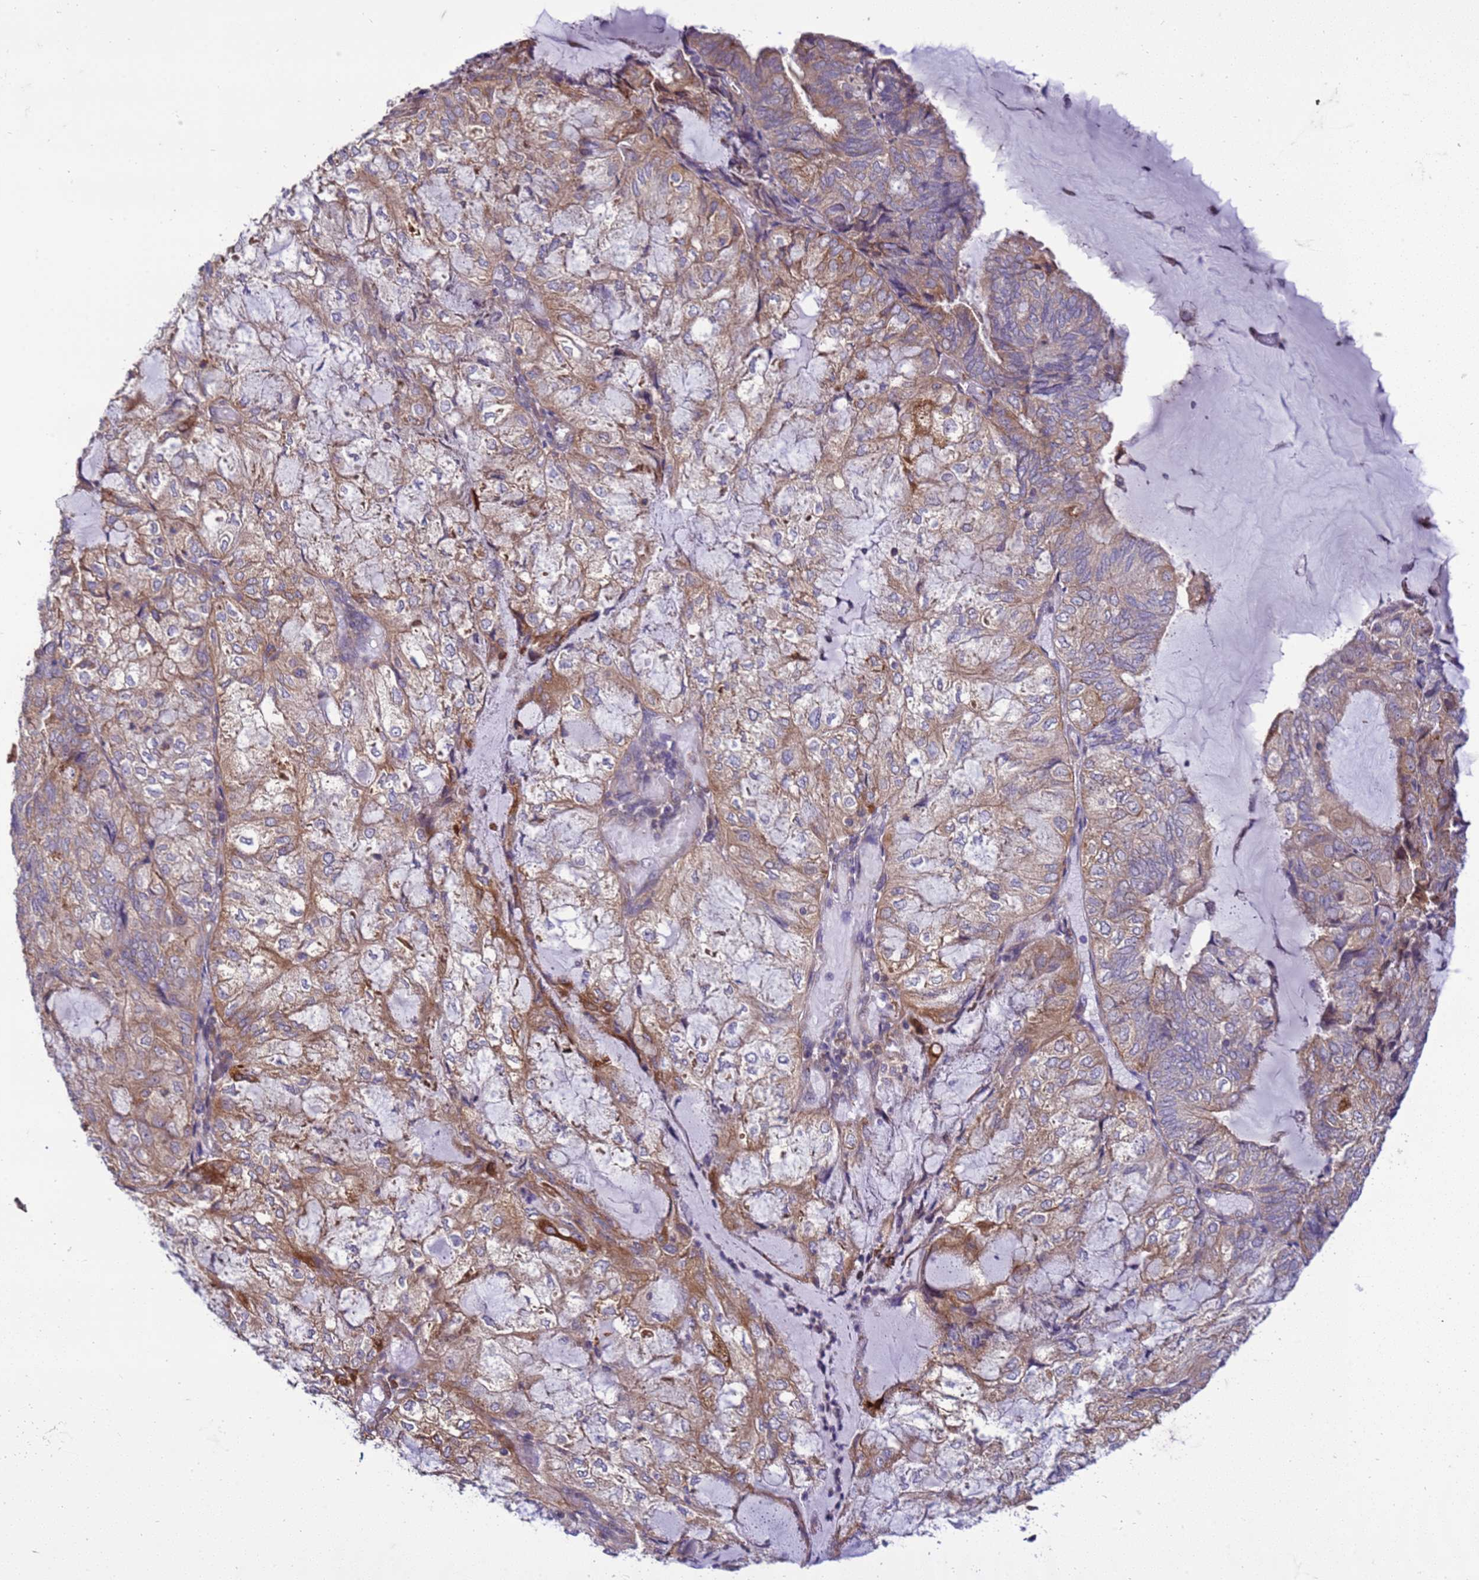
{"staining": {"intensity": "moderate", "quantity": "25%-75%", "location": "cytoplasmic/membranous"}, "tissue": "endometrial cancer", "cell_type": "Tumor cells", "image_type": "cancer", "snomed": [{"axis": "morphology", "description": "Adenocarcinoma, NOS"}, {"axis": "topography", "description": "Endometrium"}], "caption": "A photomicrograph of endometrial cancer stained for a protein exhibits moderate cytoplasmic/membranous brown staining in tumor cells. The protein of interest is shown in brown color, while the nuclei are stained blue.", "gene": "GEN1", "patient": {"sex": "female", "age": 81}}